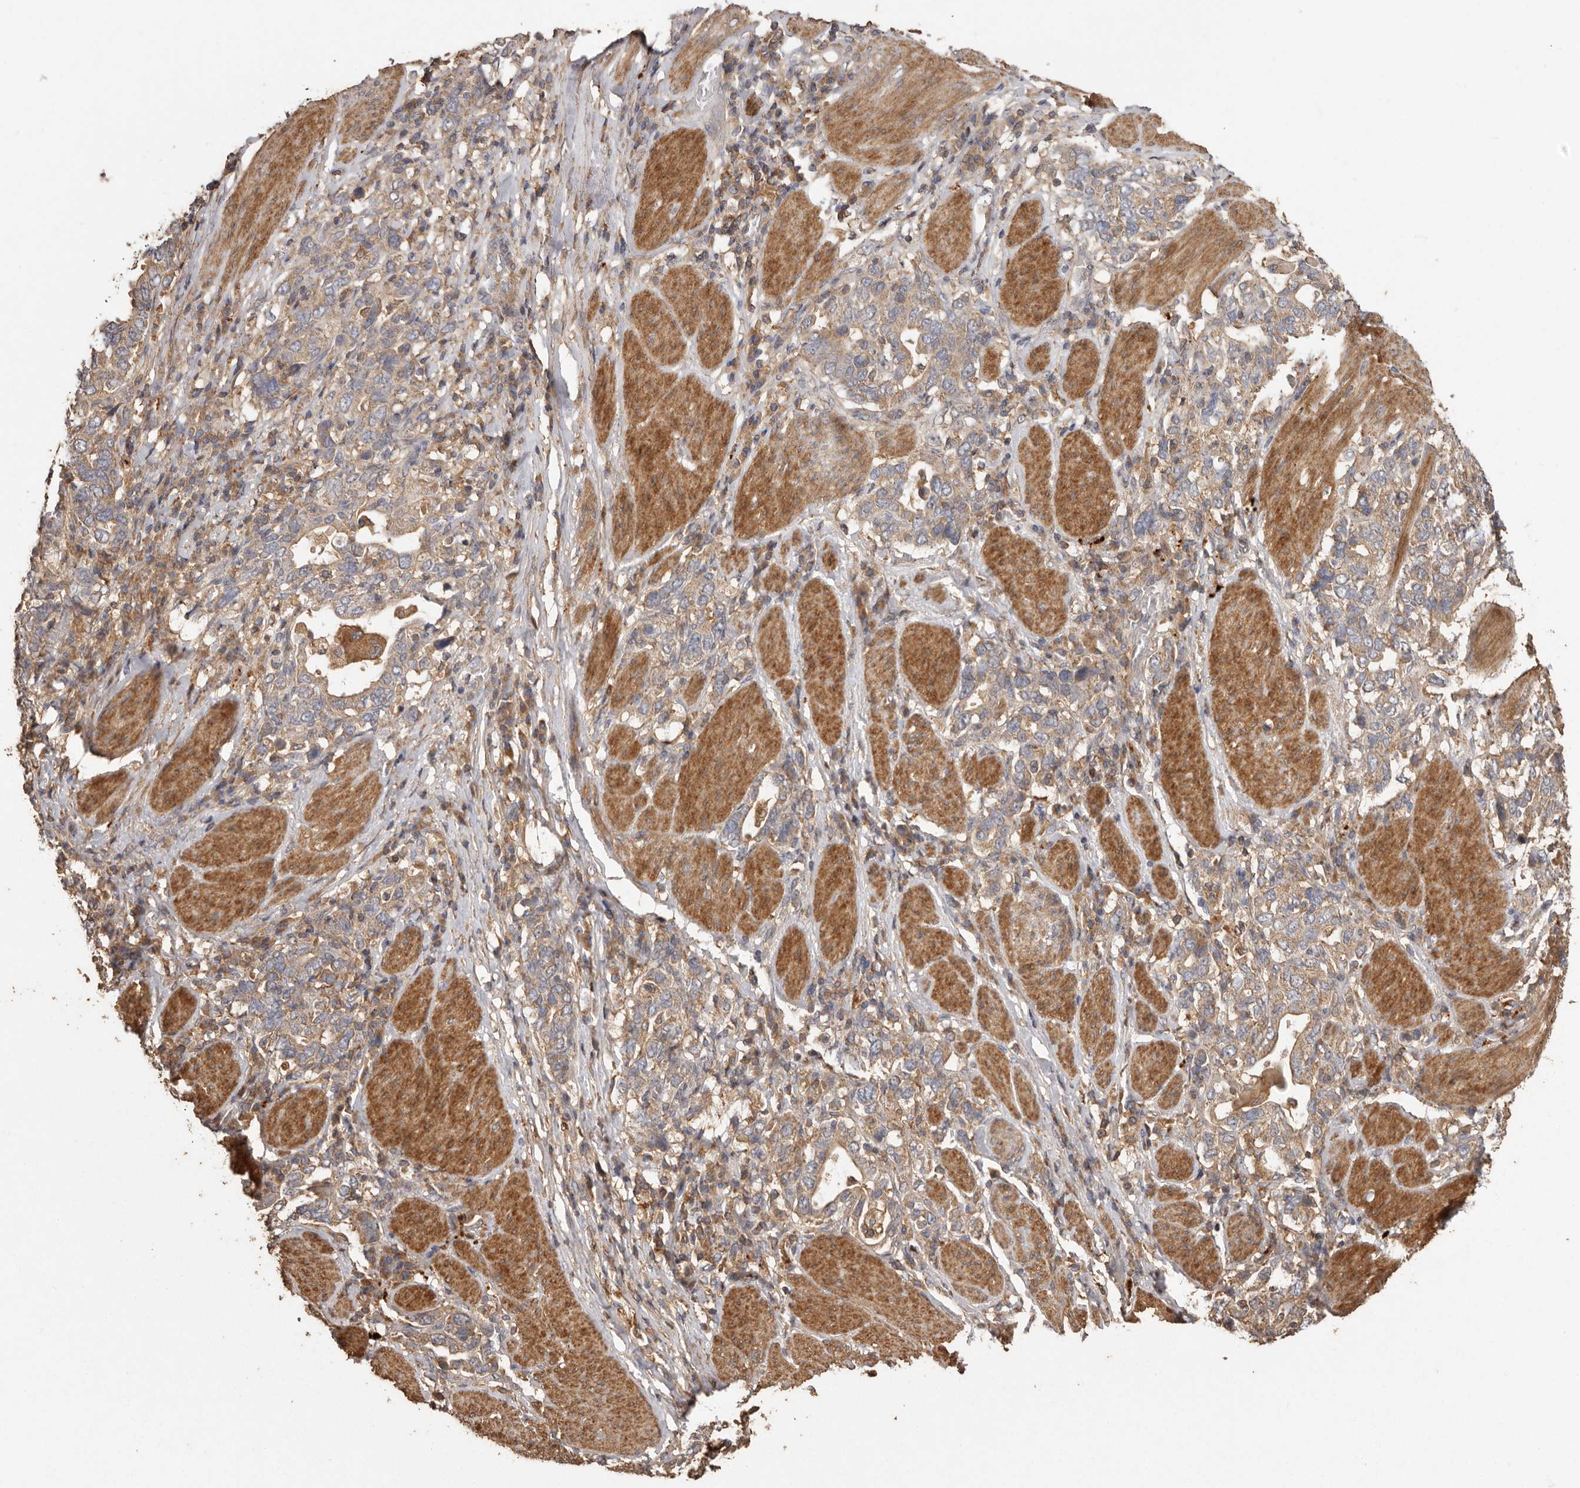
{"staining": {"intensity": "weak", "quantity": ">75%", "location": "cytoplasmic/membranous"}, "tissue": "stomach cancer", "cell_type": "Tumor cells", "image_type": "cancer", "snomed": [{"axis": "morphology", "description": "Adenocarcinoma, NOS"}, {"axis": "topography", "description": "Stomach, upper"}], "caption": "DAB immunohistochemical staining of human stomach cancer shows weak cytoplasmic/membranous protein expression in approximately >75% of tumor cells.", "gene": "RWDD1", "patient": {"sex": "male", "age": 62}}